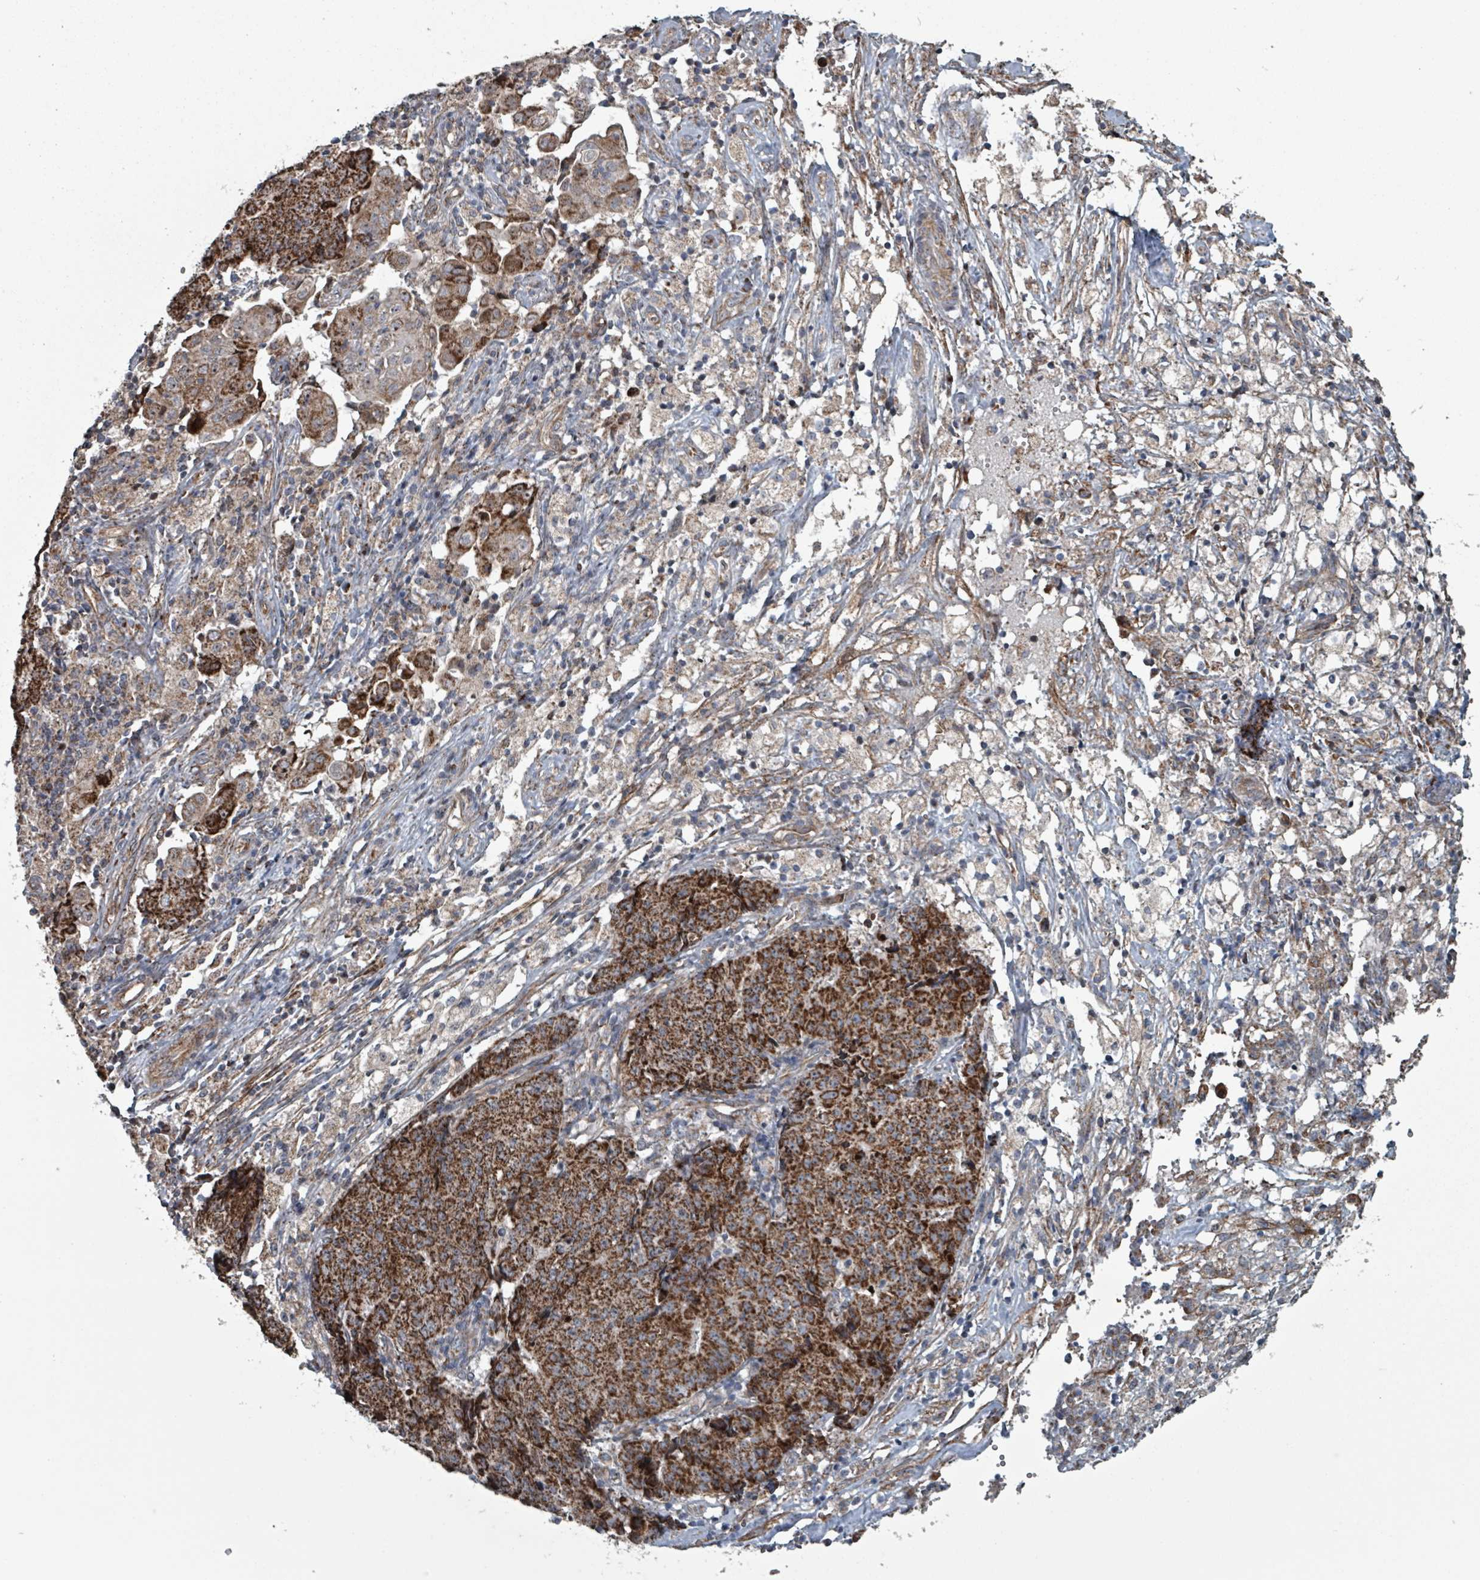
{"staining": {"intensity": "strong", "quantity": ">75%", "location": "cytoplasmic/membranous"}, "tissue": "ovarian cancer", "cell_type": "Tumor cells", "image_type": "cancer", "snomed": [{"axis": "morphology", "description": "Carcinoma, endometroid"}, {"axis": "topography", "description": "Ovary"}], "caption": "A high amount of strong cytoplasmic/membranous staining is present in about >75% of tumor cells in ovarian endometroid carcinoma tissue.", "gene": "MRPL4", "patient": {"sex": "female", "age": 42}}